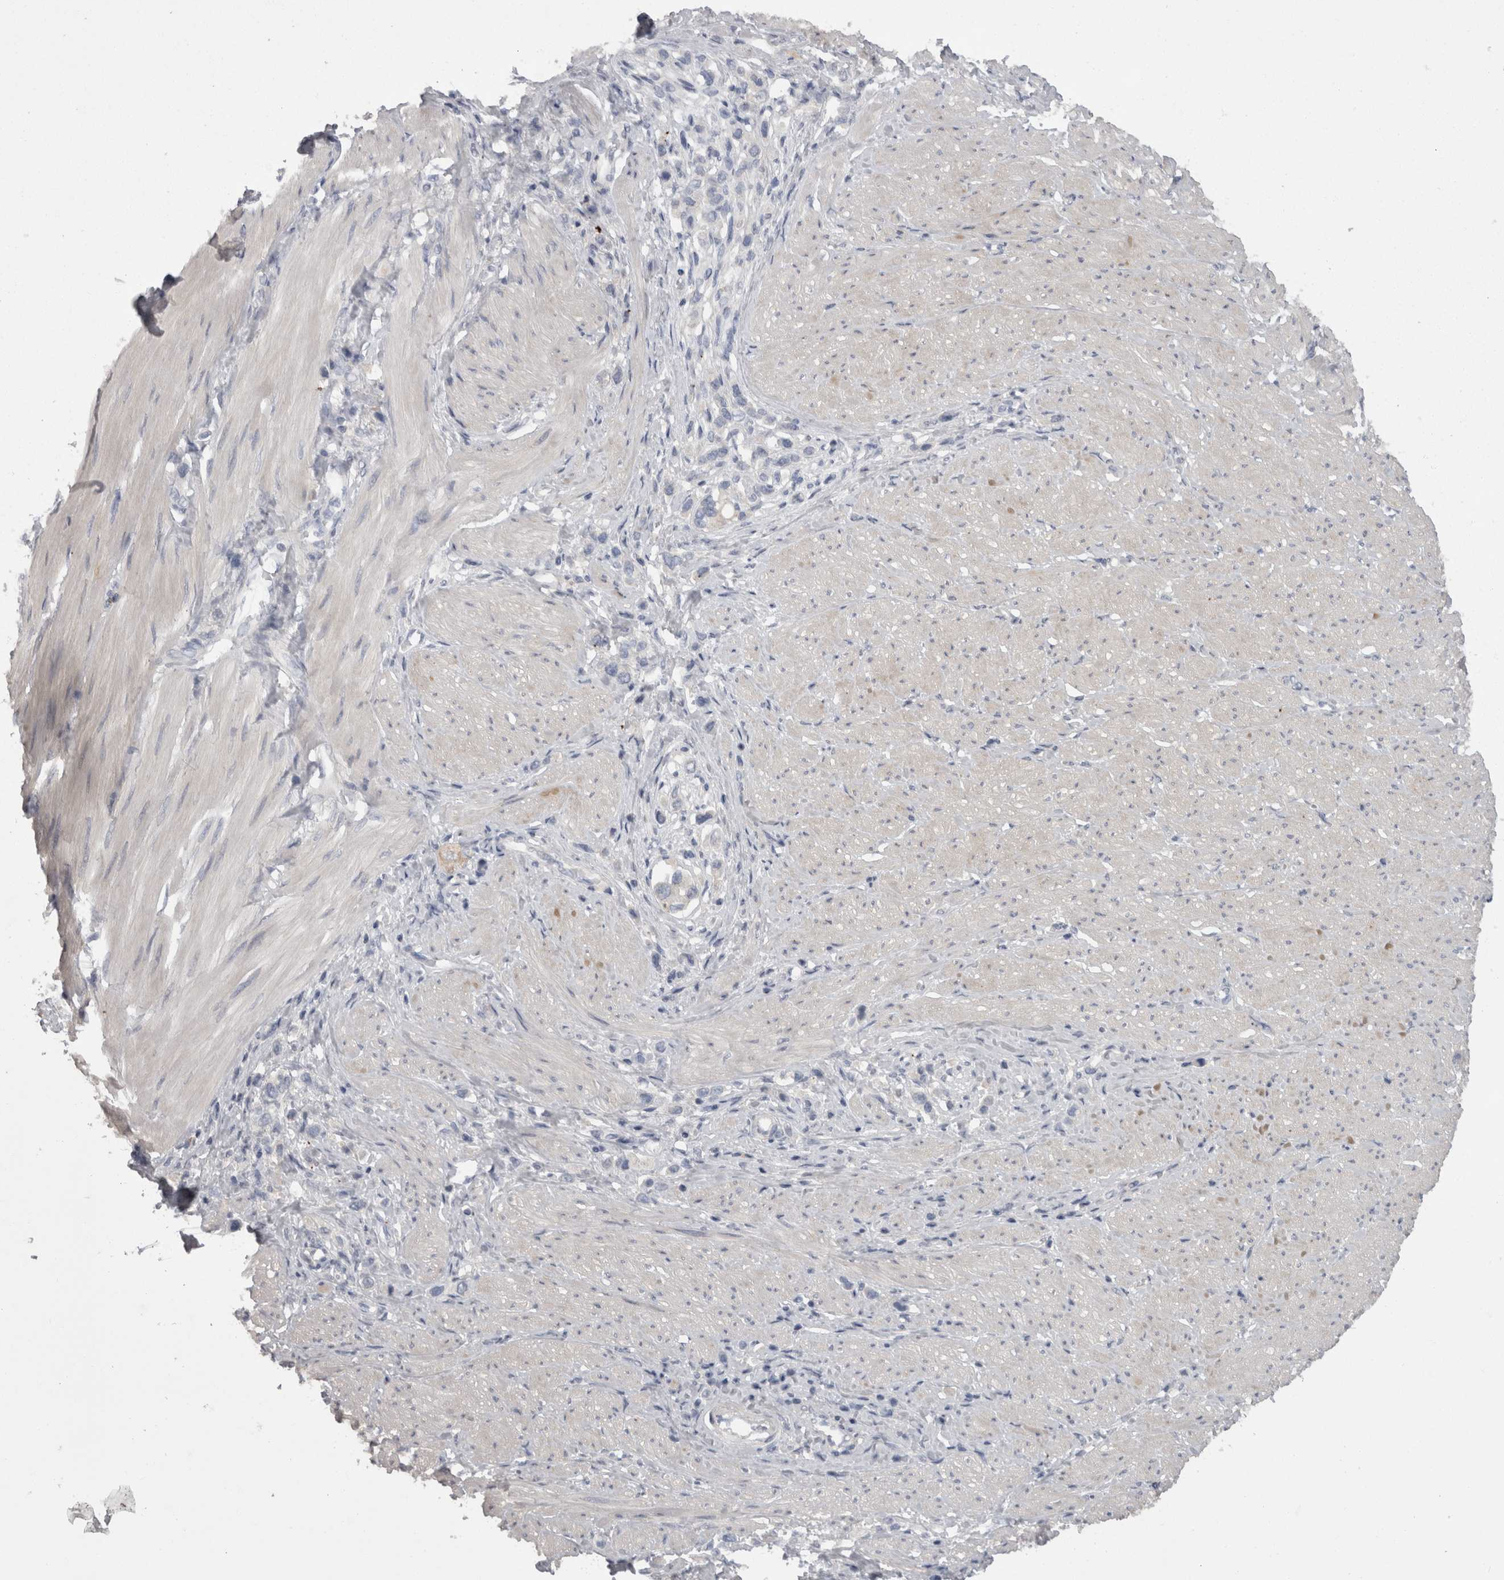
{"staining": {"intensity": "negative", "quantity": "none", "location": "none"}, "tissue": "stomach cancer", "cell_type": "Tumor cells", "image_type": "cancer", "snomed": [{"axis": "morphology", "description": "Adenocarcinoma, NOS"}, {"axis": "topography", "description": "Stomach"}], "caption": "Tumor cells are negative for brown protein staining in adenocarcinoma (stomach).", "gene": "CAMK2D", "patient": {"sex": "female", "age": 65}}